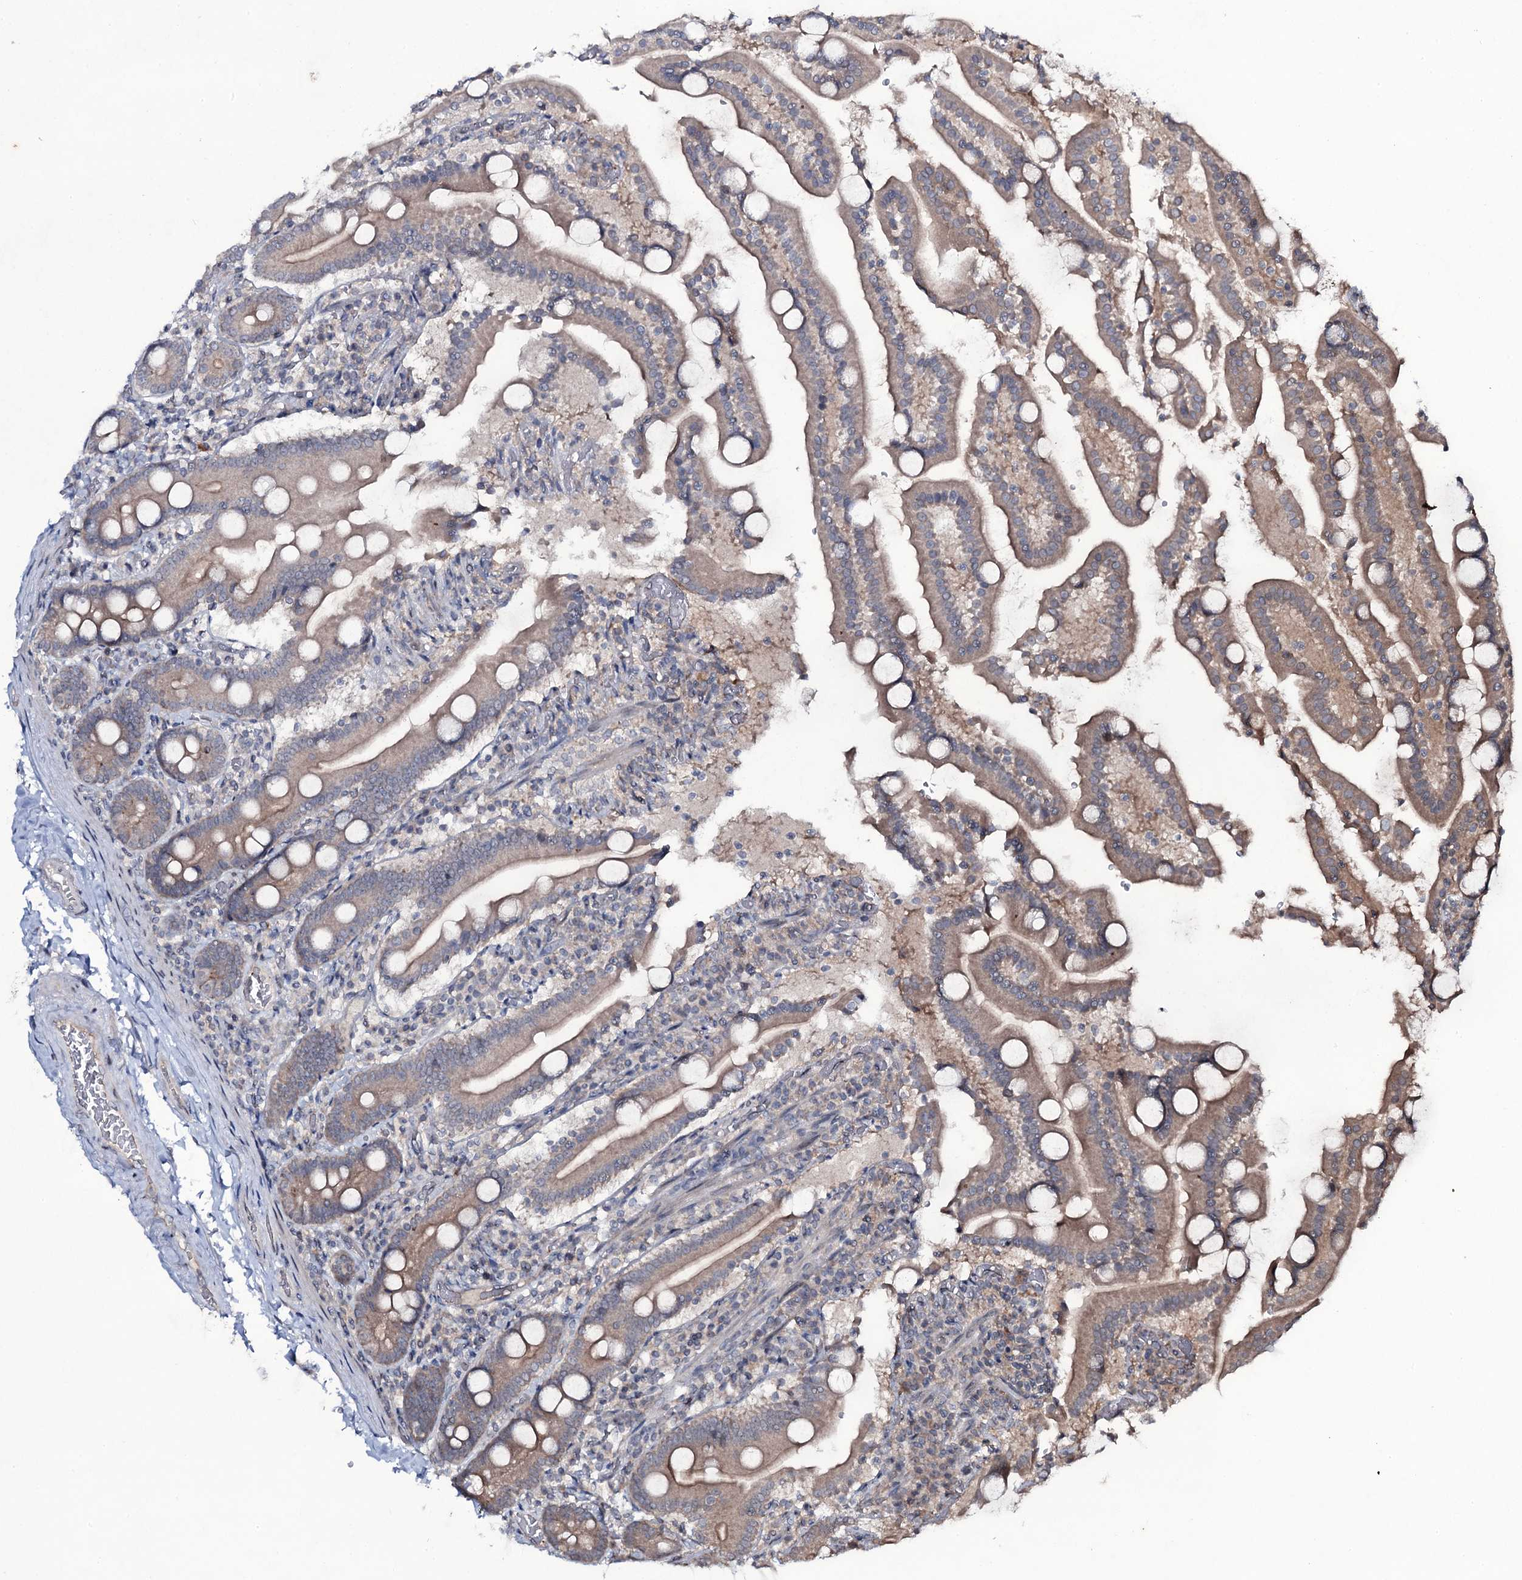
{"staining": {"intensity": "strong", "quantity": "<25%", "location": "cytoplasmic/membranous"}, "tissue": "duodenum", "cell_type": "Glandular cells", "image_type": "normal", "snomed": [{"axis": "morphology", "description": "Normal tissue, NOS"}, {"axis": "topography", "description": "Duodenum"}], "caption": "Immunohistochemistry photomicrograph of normal duodenum: duodenum stained using IHC shows medium levels of strong protein expression localized specifically in the cytoplasmic/membranous of glandular cells, appearing as a cytoplasmic/membranous brown color.", "gene": "SNAP23", "patient": {"sex": "male", "age": 55}}